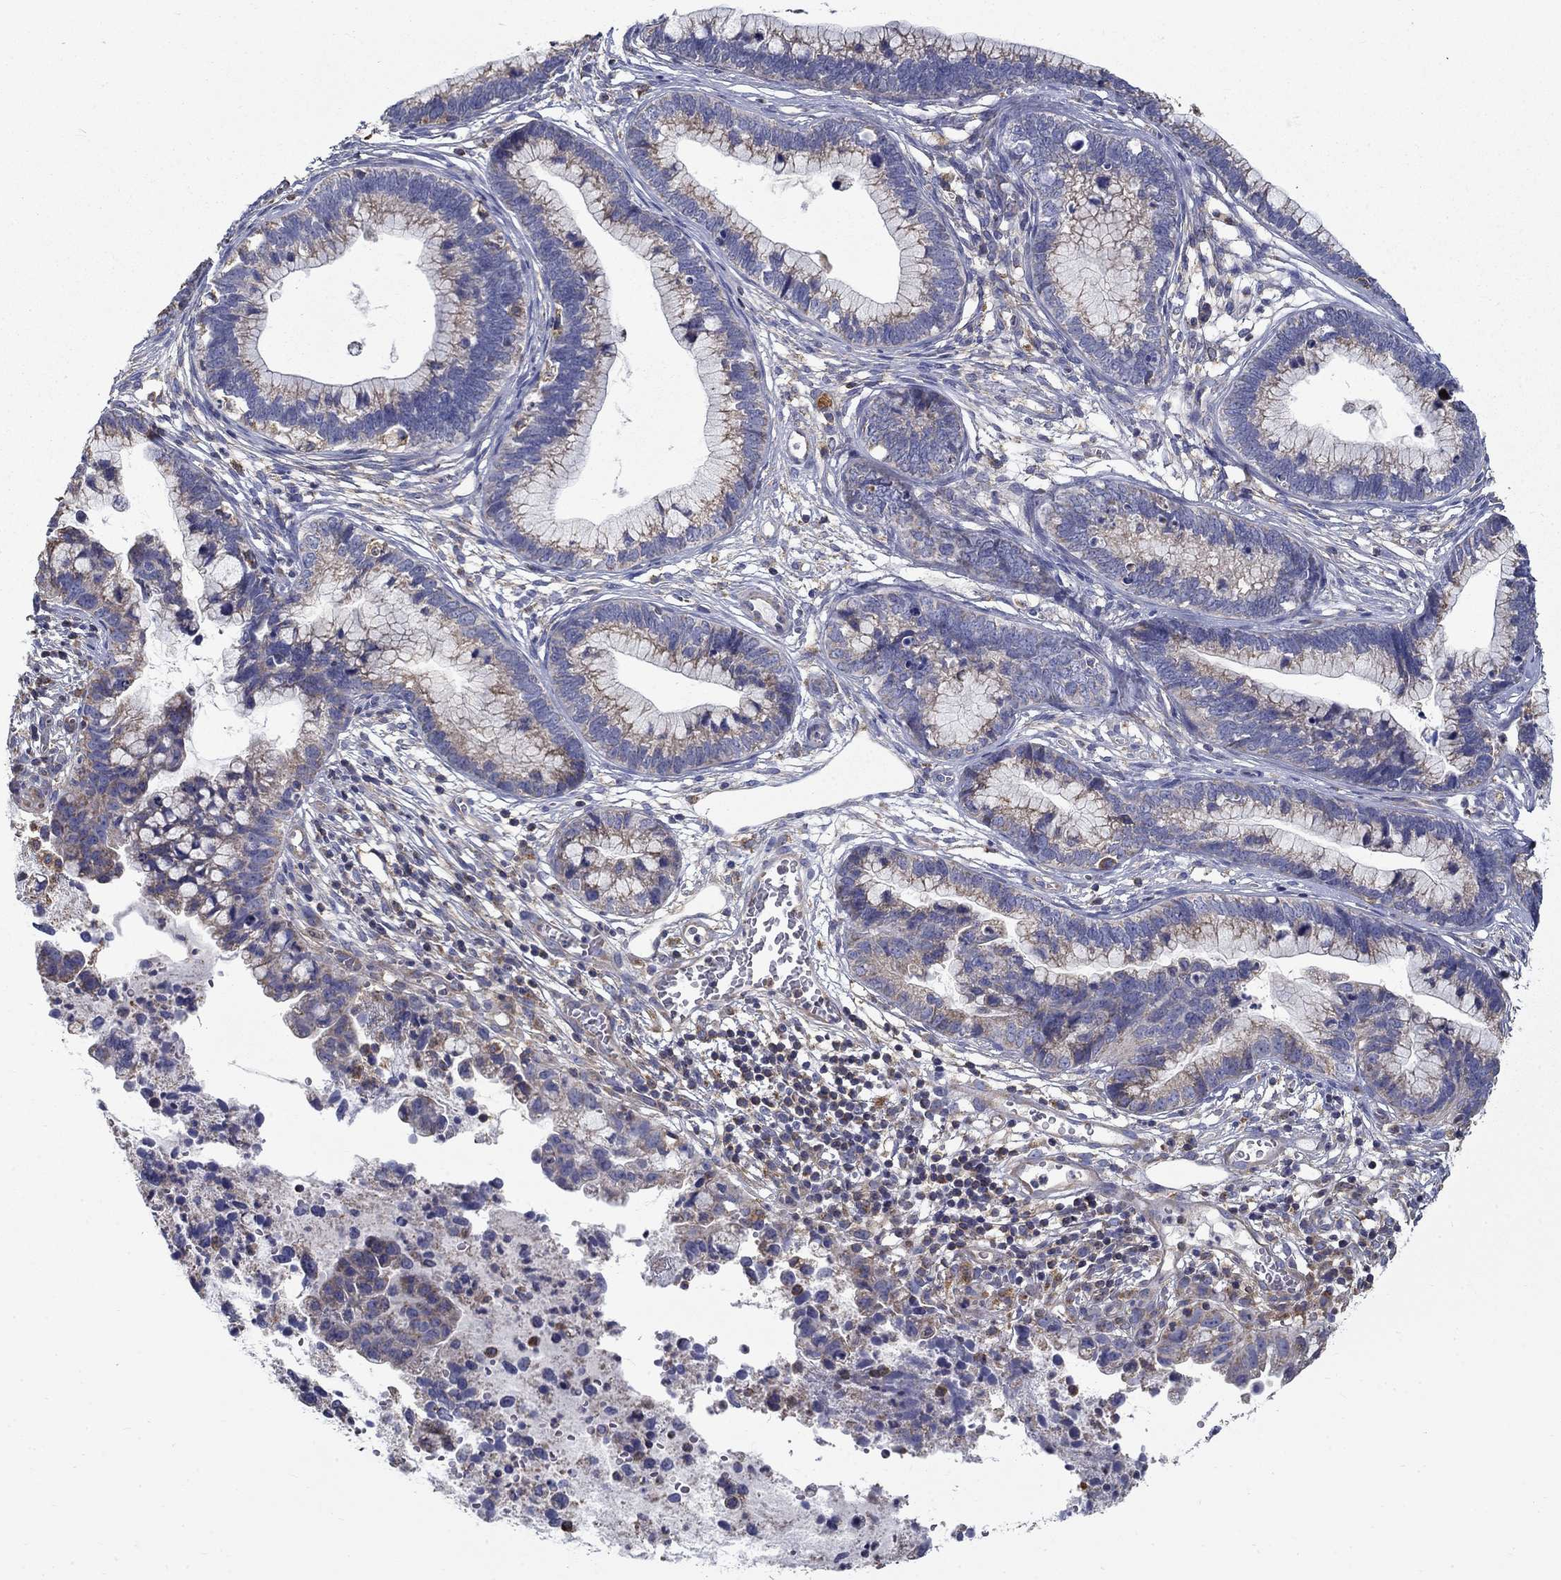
{"staining": {"intensity": "weak", "quantity": "25%-75%", "location": "cytoplasmic/membranous"}, "tissue": "cervical cancer", "cell_type": "Tumor cells", "image_type": "cancer", "snomed": [{"axis": "morphology", "description": "Adenocarcinoma, NOS"}, {"axis": "topography", "description": "Cervix"}], "caption": "A micrograph of cervical cancer stained for a protein shows weak cytoplasmic/membranous brown staining in tumor cells.", "gene": "NME5", "patient": {"sex": "female", "age": 44}}